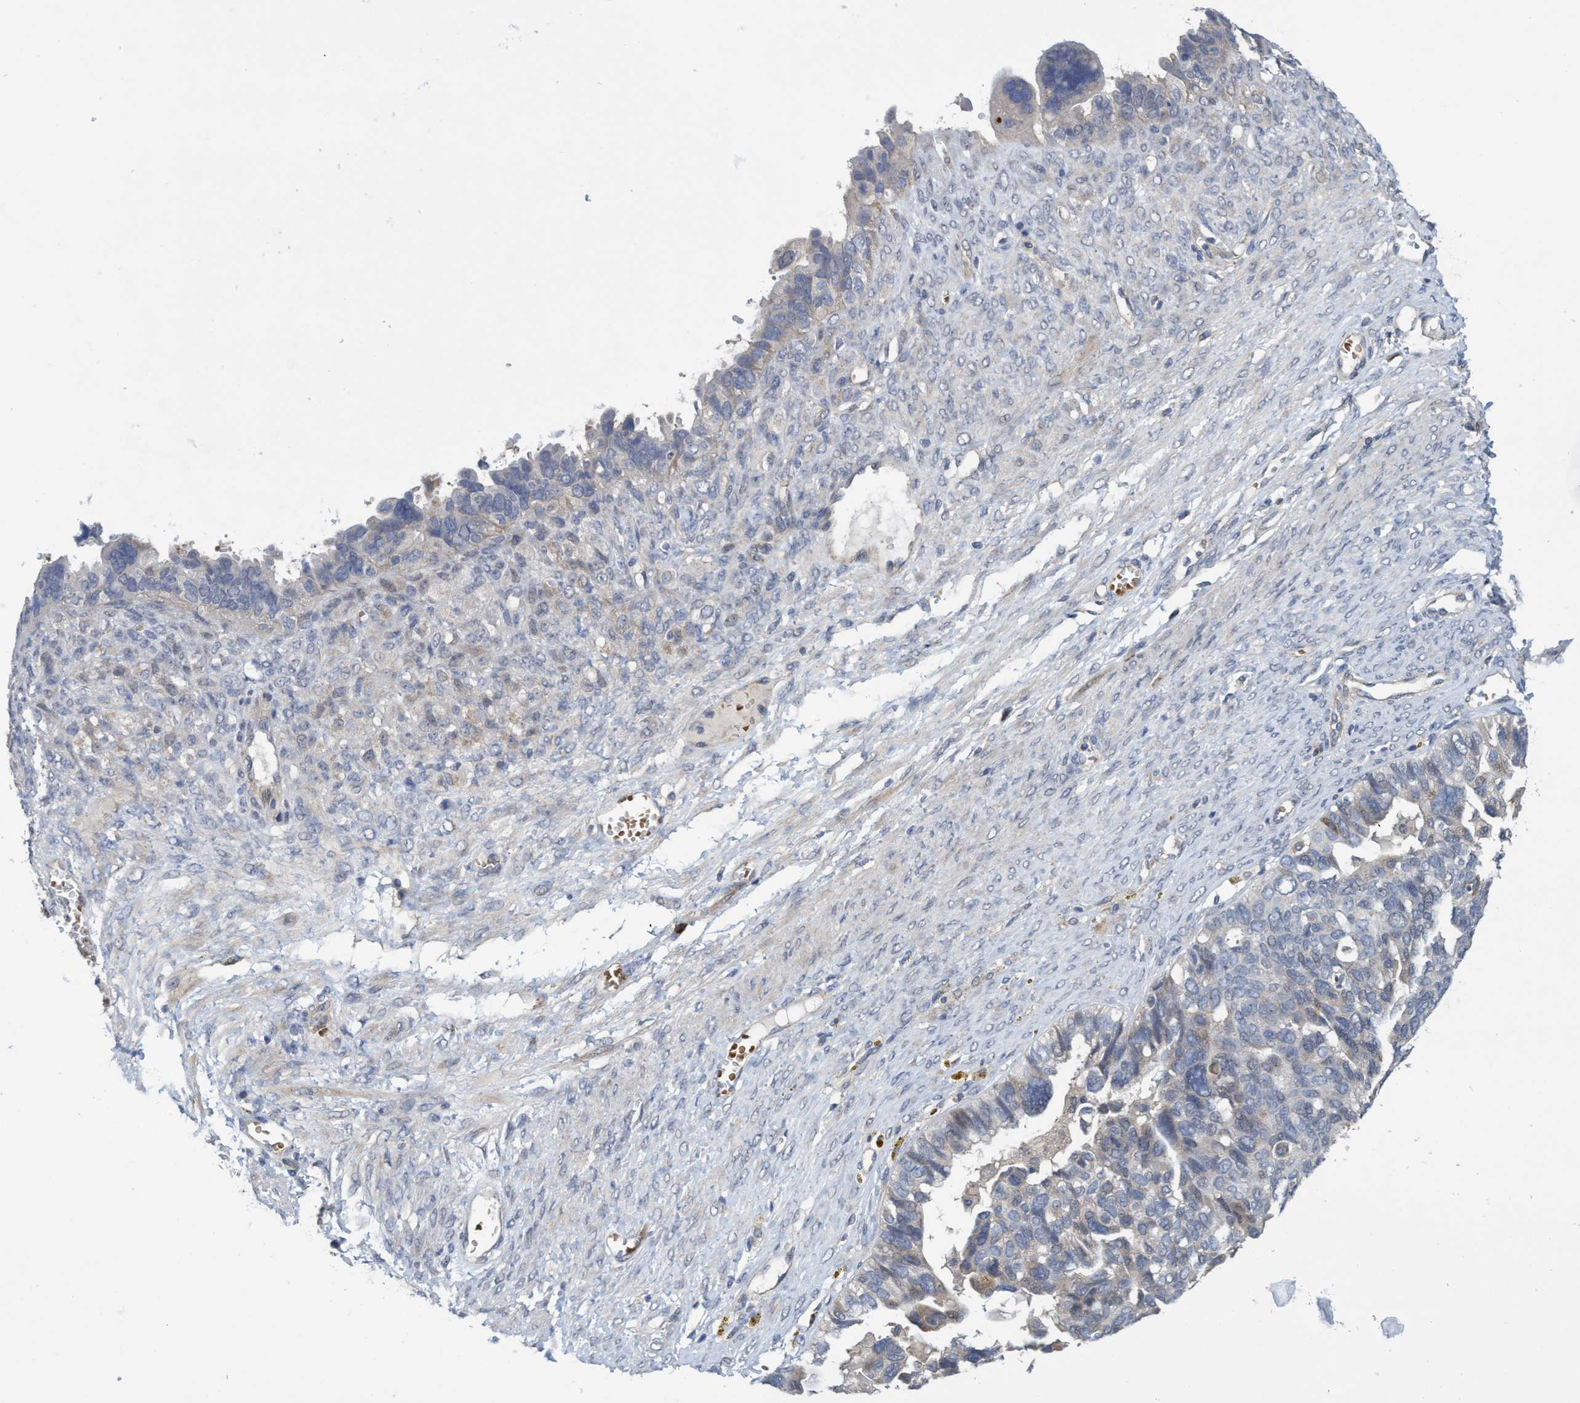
{"staining": {"intensity": "weak", "quantity": "<25%", "location": "cytoplasmic/membranous"}, "tissue": "ovarian cancer", "cell_type": "Tumor cells", "image_type": "cancer", "snomed": [{"axis": "morphology", "description": "Cystadenocarcinoma, serous, NOS"}, {"axis": "topography", "description": "Ovary"}], "caption": "Tumor cells are negative for brown protein staining in ovarian cancer (serous cystadenocarcinoma).", "gene": "SEMA4D", "patient": {"sex": "female", "age": 79}}